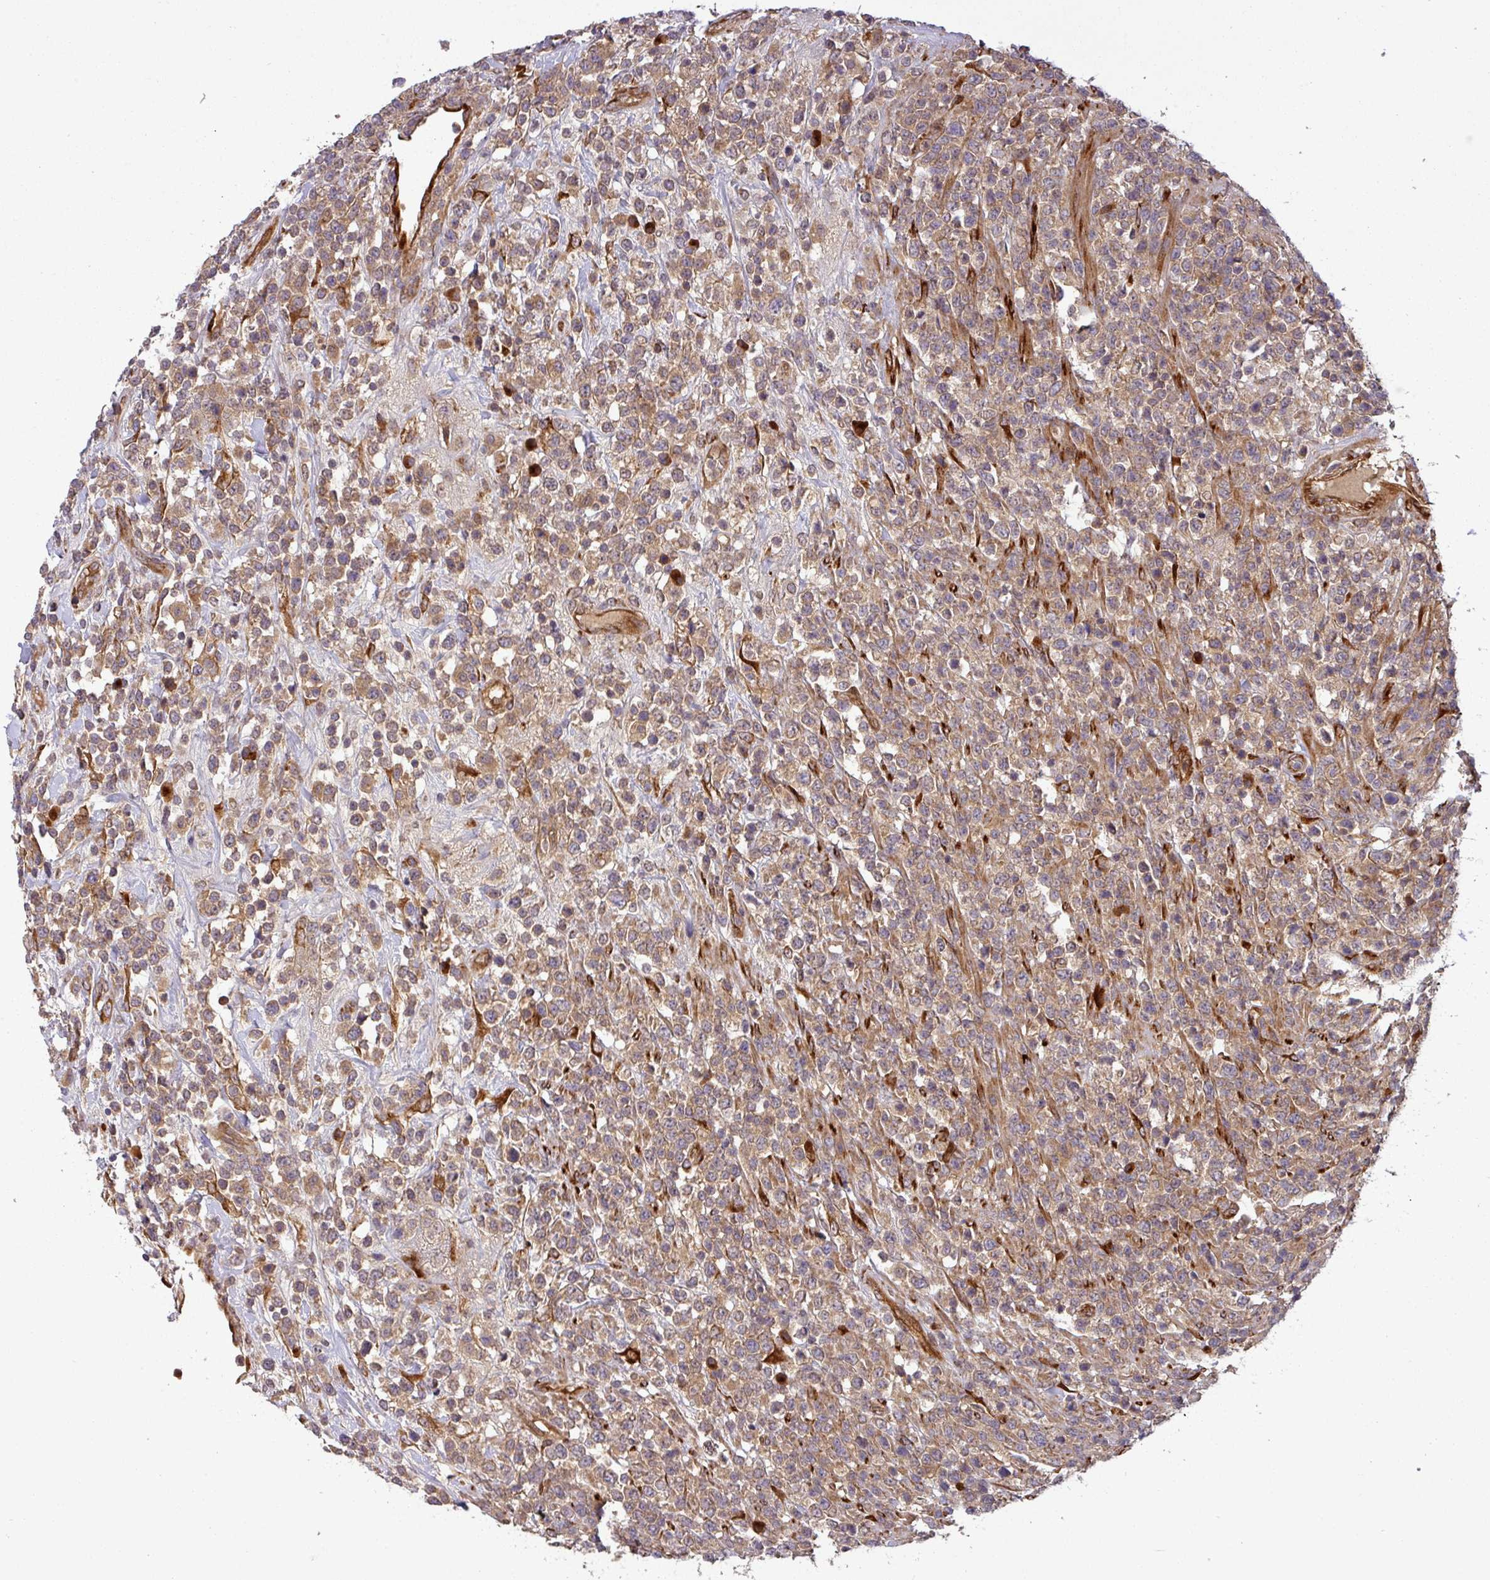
{"staining": {"intensity": "moderate", "quantity": ">75%", "location": "cytoplasmic/membranous"}, "tissue": "lymphoma", "cell_type": "Tumor cells", "image_type": "cancer", "snomed": [{"axis": "morphology", "description": "Malignant lymphoma, non-Hodgkin's type, High grade"}, {"axis": "topography", "description": "Colon"}], "caption": "This is a histology image of immunohistochemistry staining of lymphoma, which shows moderate expression in the cytoplasmic/membranous of tumor cells.", "gene": "ART1", "patient": {"sex": "female", "age": 53}}